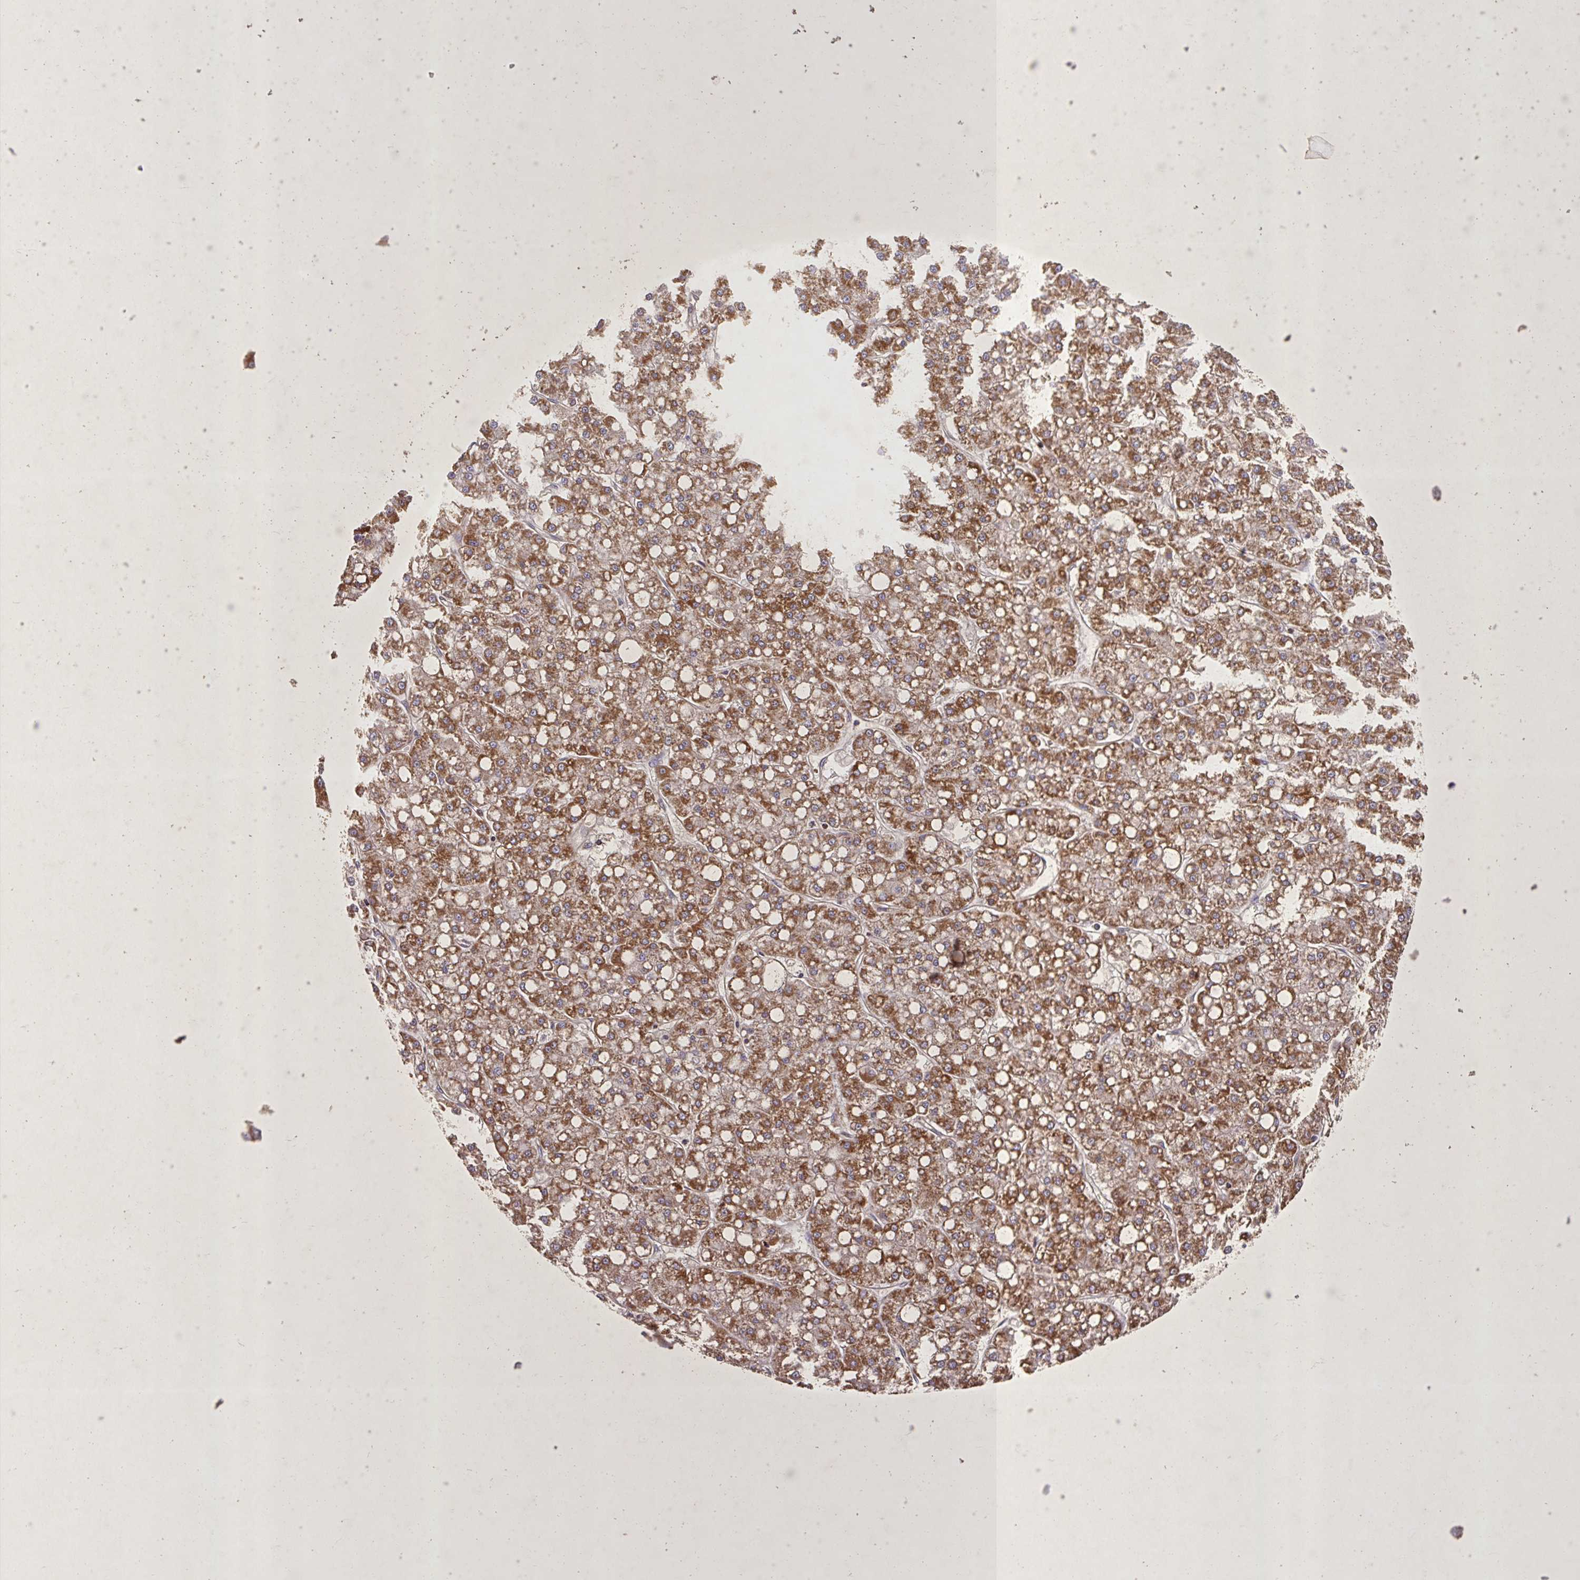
{"staining": {"intensity": "moderate", "quantity": ">75%", "location": "cytoplasmic/membranous"}, "tissue": "liver cancer", "cell_type": "Tumor cells", "image_type": "cancer", "snomed": [{"axis": "morphology", "description": "Carcinoma, Hepatocellular, NOS"}, {"axis": "topography", "description": "Liver"}], "caption": "Immunohistochemical staining of liver hepatocellular carcinoma shows medium levels of moderate cytoplasmic/membranous expression in approximately >75% of tumor cells. Nuclei are stained in blue.", "gene": "AGK", "patient": {"sex": "male", "age": 67}}